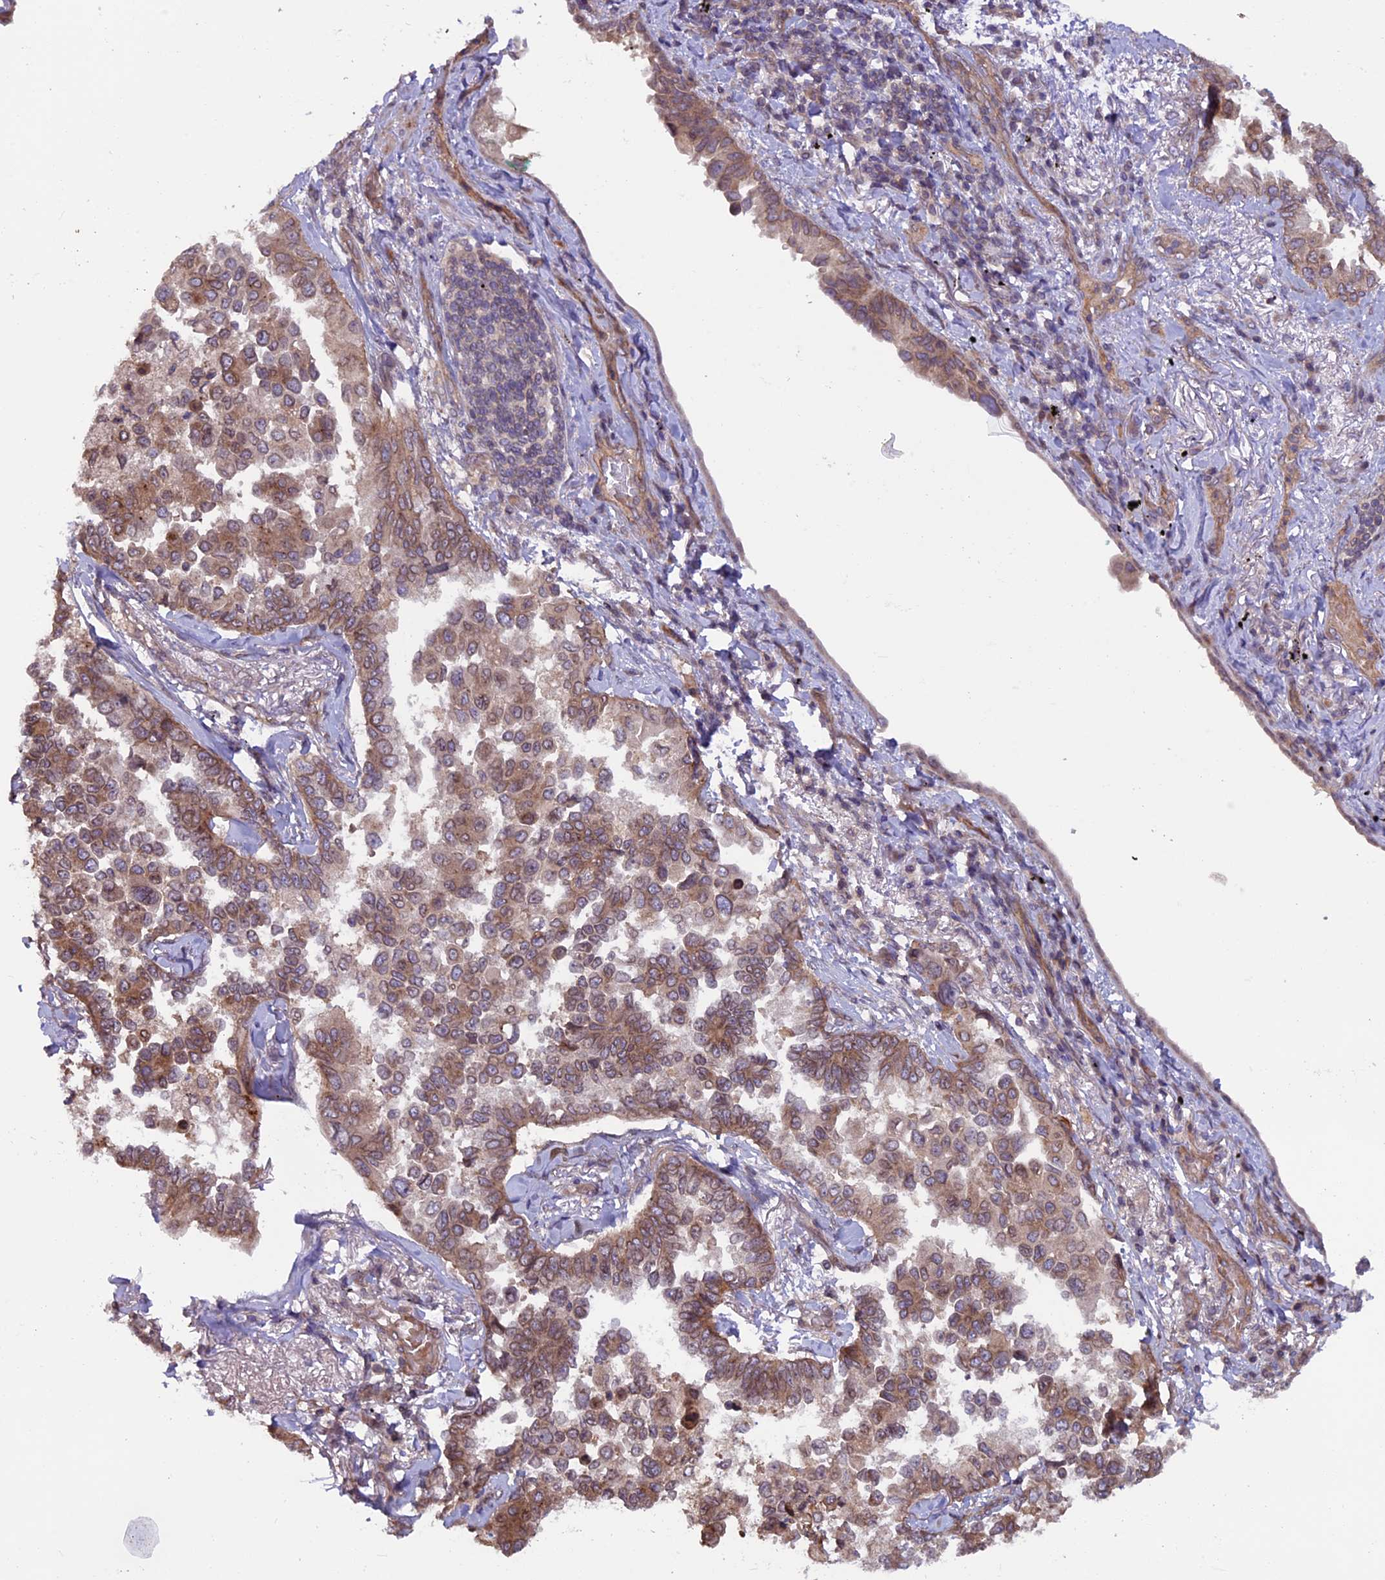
{"staining": {"intensity": "moderate", "quantity": ">75%", "location": "cytoplasmic/membranous,nuclear"}, "tissue": "lung cancer", "cell_type": "Tumor cells", "image_type": "cancer", "snomed": [{"axis": "morphology", "description": "Adenocarcinoma, NOS"}, {"axis": "topography", "description": "Lung"}], "caption": "Tumor cells demonstrate medium levels of moderate cytoplasmic/membranous and nuclear expression in about >75% of cells in human adenocarcinoma (lung). The staining was performed using DAB to visualize the protein expression in brown, while the nuclei were stained in blue with hematoxylin (Magnification: 20x).", "gene": "CCDC125", "patient": {"sex": "female", "age": 67}}